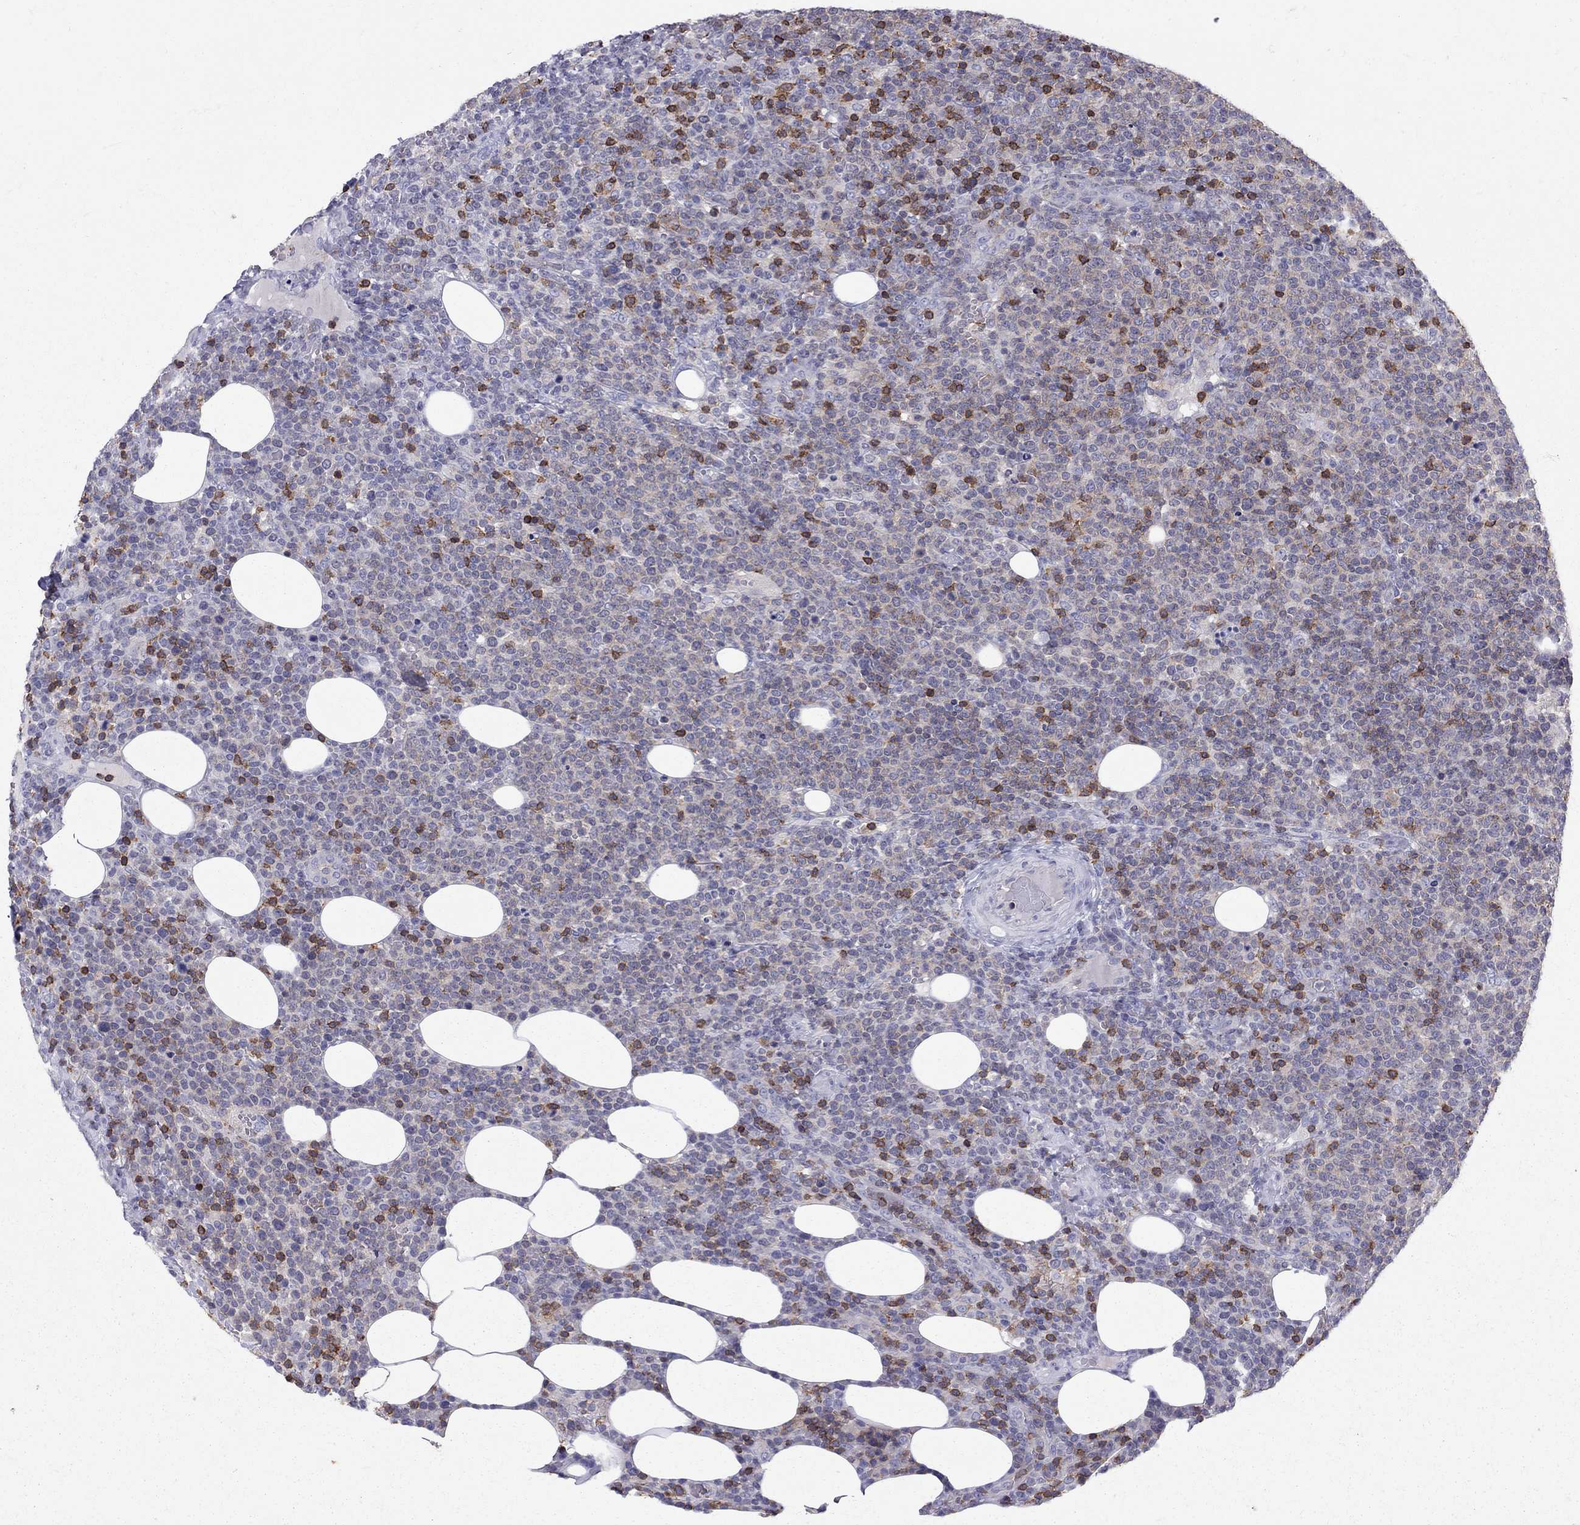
{"staining": {"intensity": "negative", "quantity": "none", "location": "none"}, "tissue": "lymphoma", "cell_type": "Tumor cells", "image_type": "cancer", "snomed": [{"axis": "morphology", "description": "Malignant lymphoma, non-Hodgkin's type, High grade"}, {"axis": "topography", "description": "Lymph node"}], "caption": "Immunohistochemistry of human lymphoma reveals no staining in tumor cells. (DAB IHC with hematoxylin counter stain).", "gene": "MND1", "patient": {"sex": "male", "age": 61}}